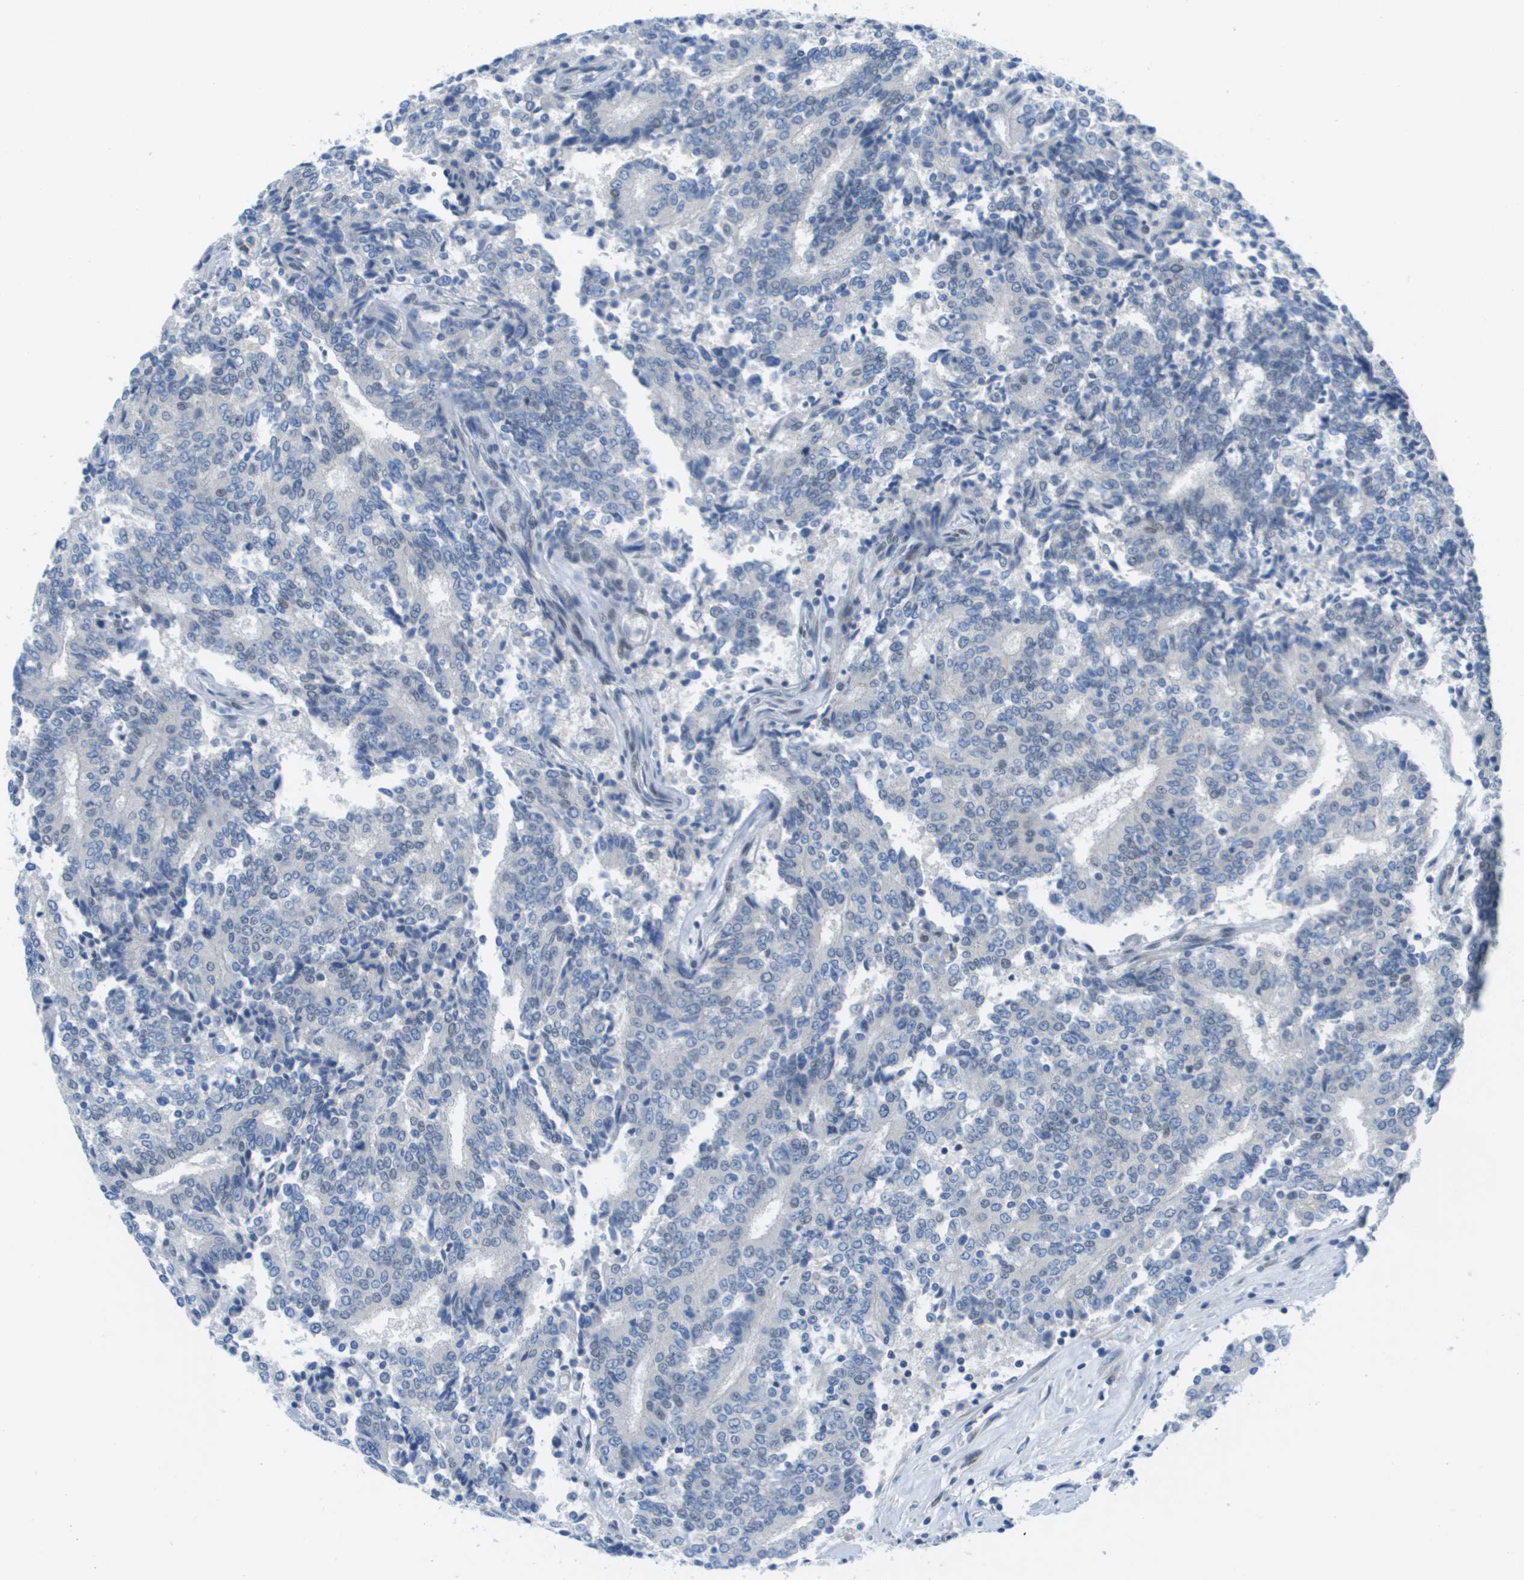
{"staining": {"intensity": "negative", "quantity": "none", "location": "none"}, "tissue": "prostate cancer", "cell_type": "Tumor cells", "image_type": "cancer", "snomed": [{"axis": "morphology", "description": "Normal tissue, NOS"}, {"axis": "morphology", "description": "Adenocarcinoma, High grade"}, {"axis": "topography", "description": "Prostate"}, {"axis": "topography", "description": "Seminal veicle"}], "caption": "Immunohistochemical staining of human high-grade adenocarcinoma (prostate) shows no significant expression in tumor cells.", "gene": "ARID1B", "patient": {"sex": "male", "age": 55}}